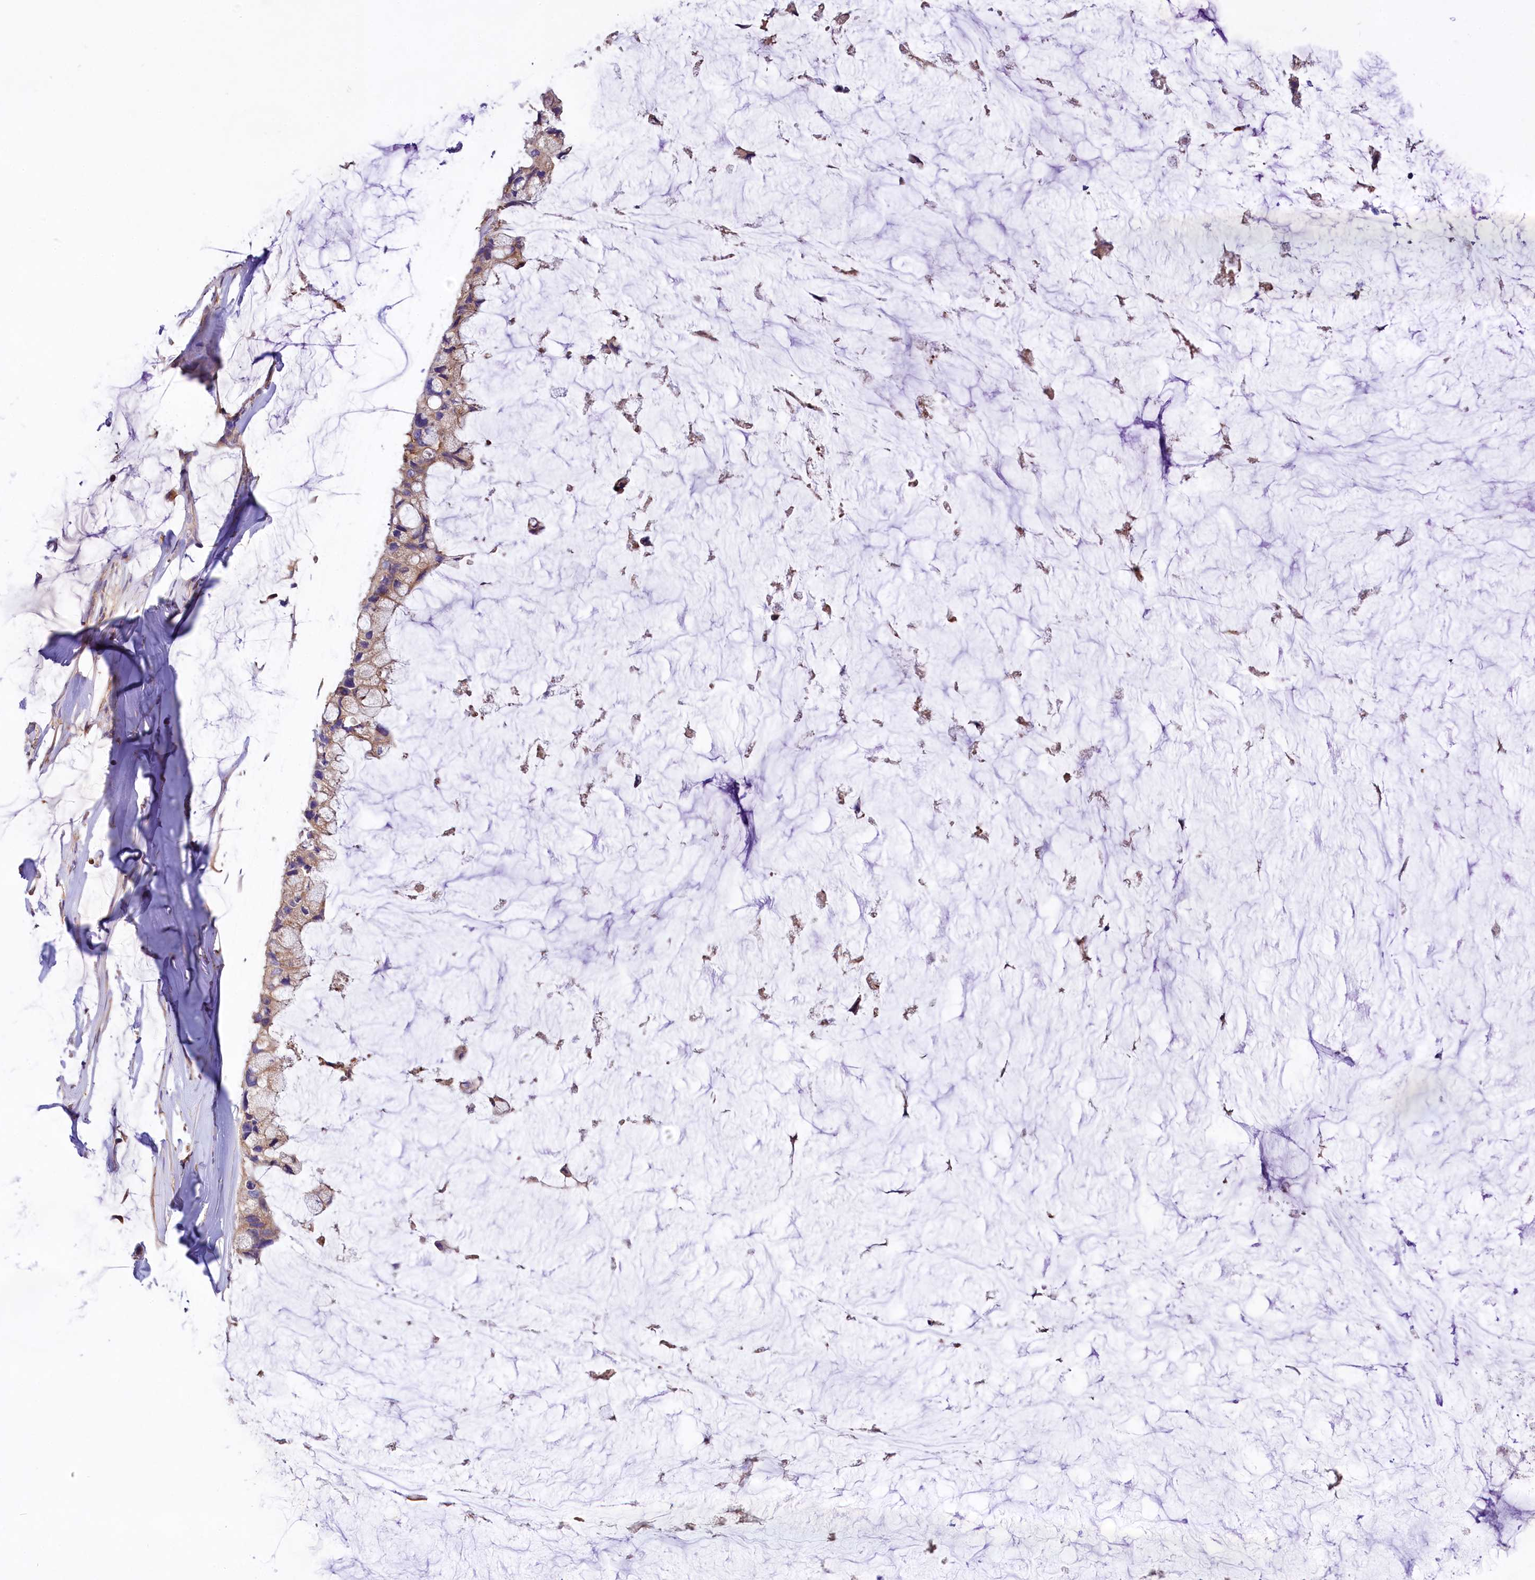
{"staining": {"intensity": "moderate", "quantity": "<25%", "location": "cytoplasmic/membranous"}, "tissue": "ovarian cancer", "cell_type": "Tumor cells", "image_type": "cancer", "snomed": [{"axis": "morphology", "description": "Cystadenocarcinoma, mucinous, NOS"}, {"axis": "topography", "description": "Ovary"}], "caption": "Immunohistochemistry photomicrograph of neoplastic tissue: ovarian cancer stained using IHC reveals low levels of moderate protein expression localized specifically in the cytoplasmic/membranous of tumor cells, appearing as a cytoplasmic/membranous brown color.", "gene": "PEMT", "patient": {"sex": "female", "age": 39}}